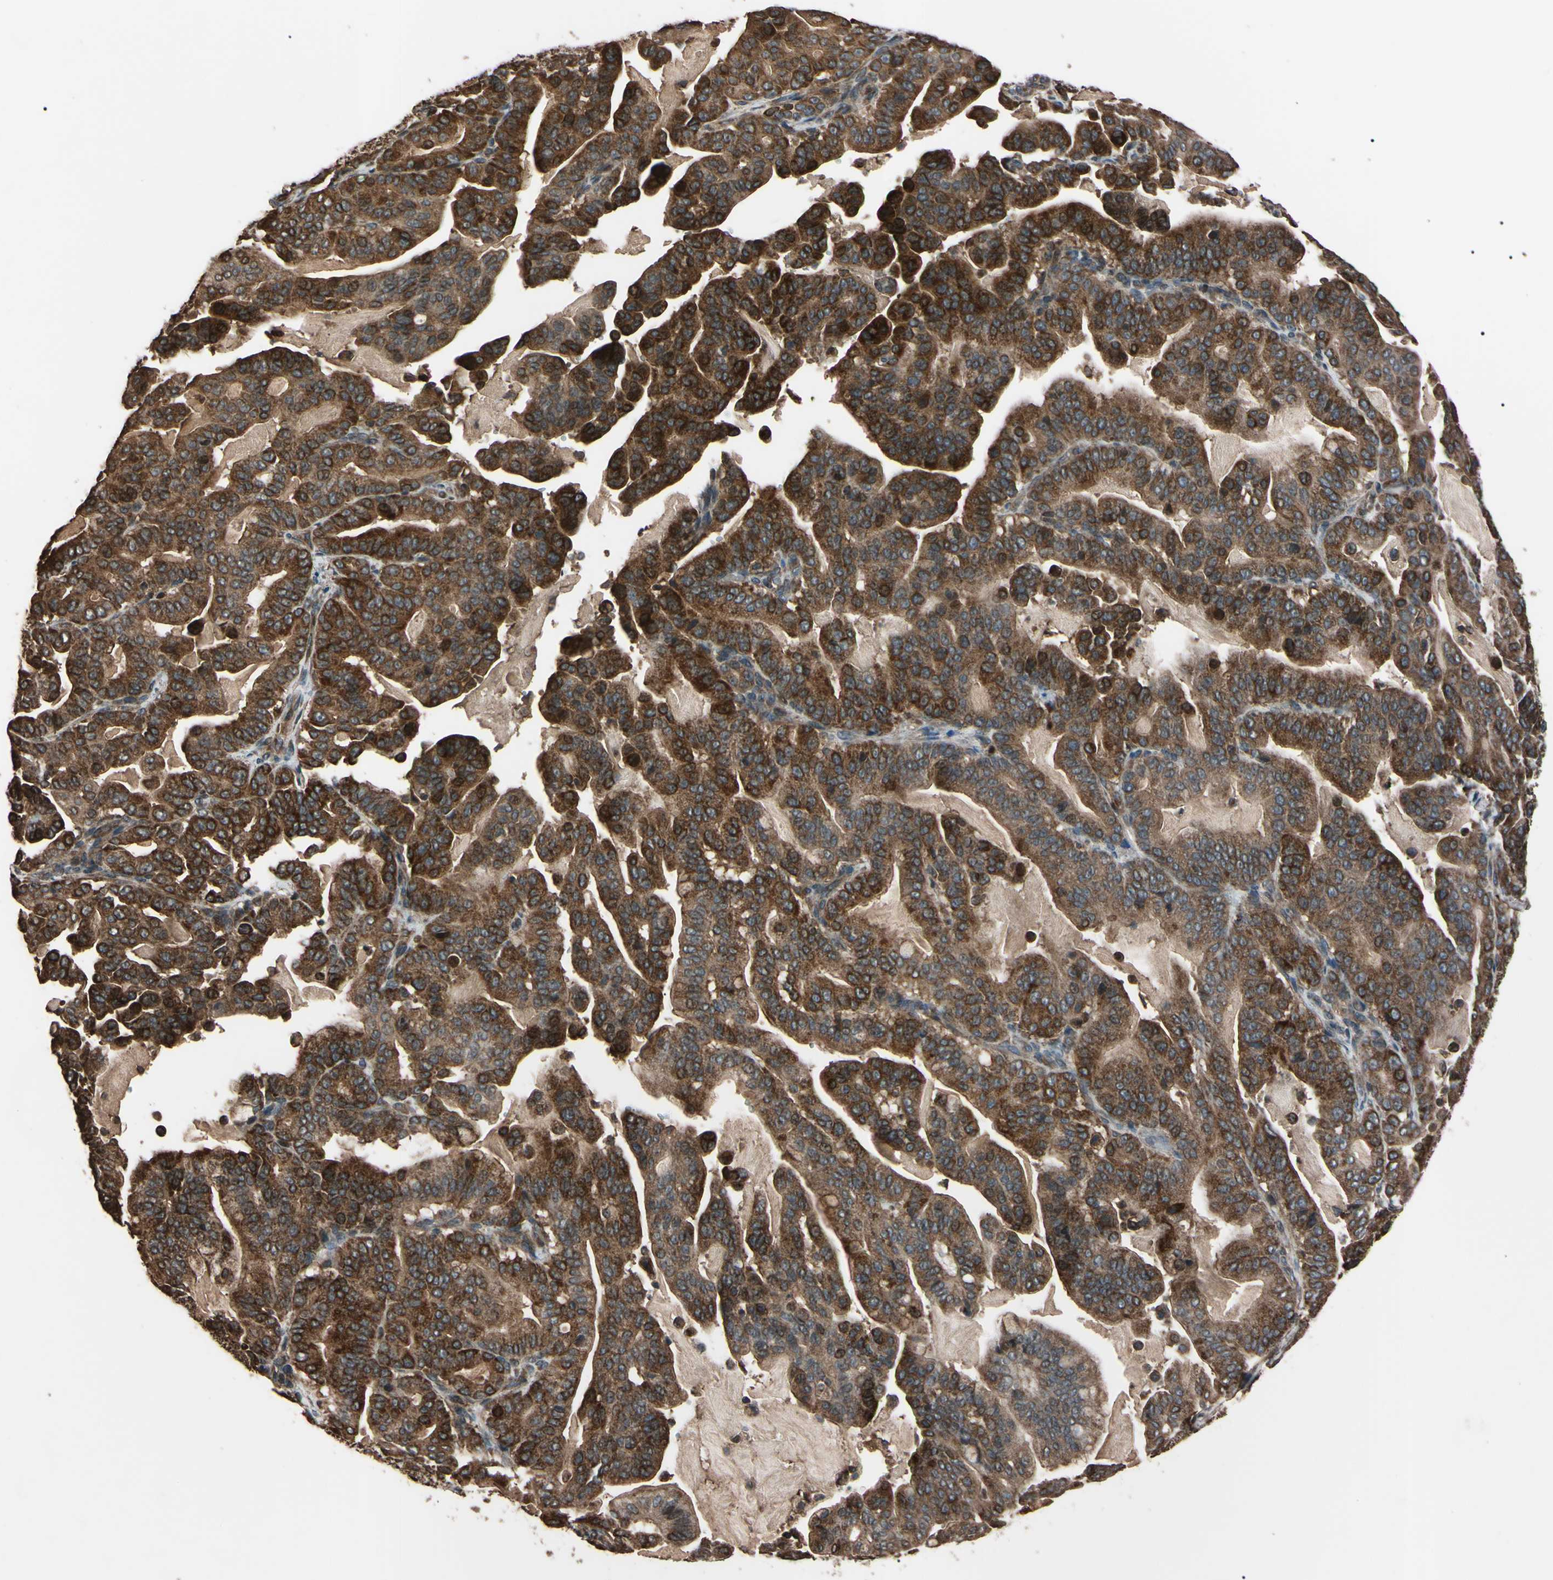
{"staining": {"intensity": "strong", "quantity": ">75%", "location": "cytoplasmic/membranous"}, "tissue": "pancreatic cancer", "cell_type": "Tumor cells", "image_type": "cancer", "snomed": [{"axis": "morphology", "description": "Adenocarcinoma, NOS"}, {"axis": "topography", "description": "Pancreas"}], "caption": "Brown immunohistochemical staining in adenocarcinoma (pancreatic) reveals strong cytoplasmic/membranous expression in approximately >75% of tumor cells.", "gene": "TNFRSF1A", "patient": {"sex": "male", "age": 63}}